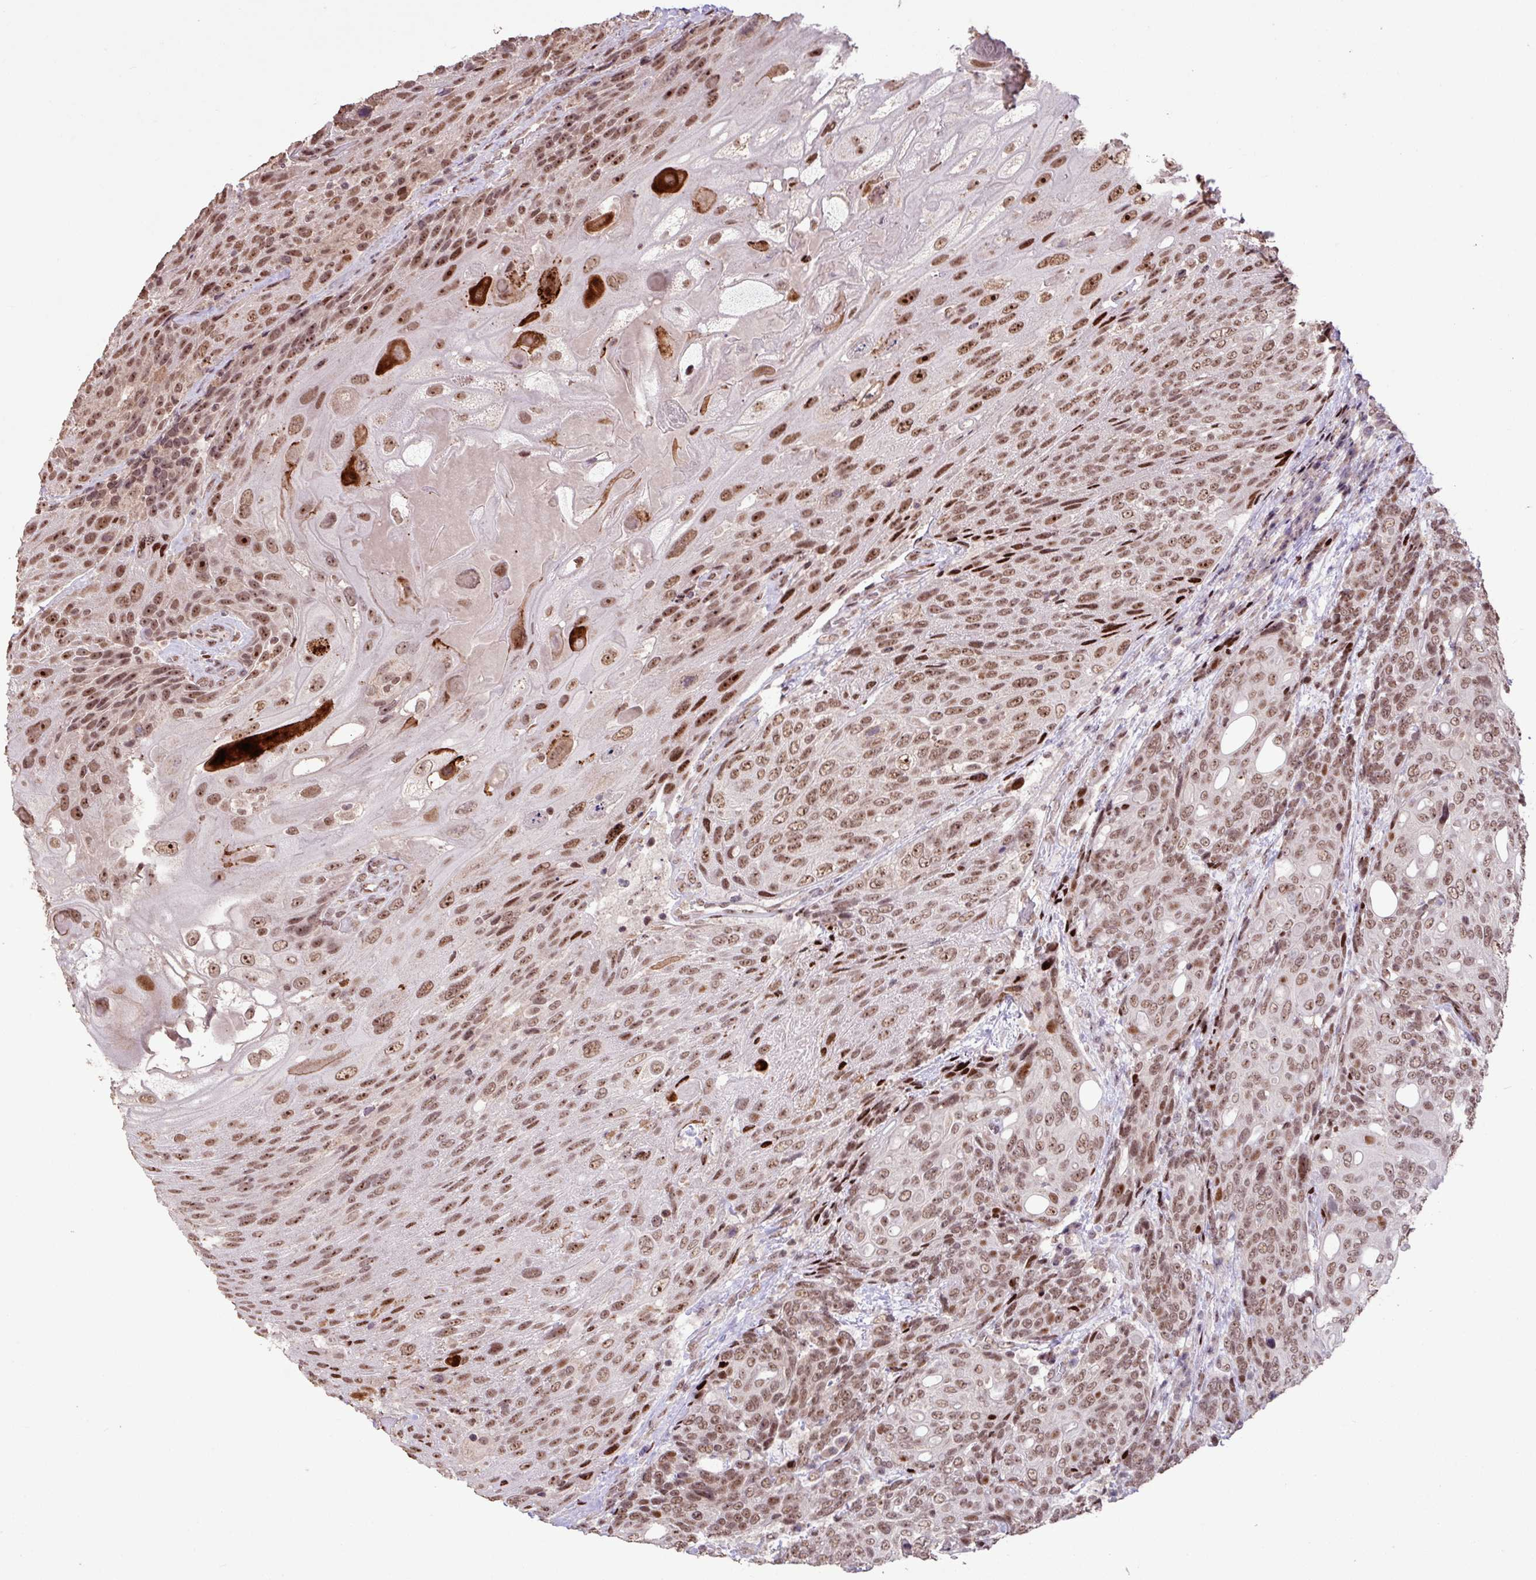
{"staining": {"intensity": "moderate", "quantity": ">75%", "location": "nuclear"}, "tissue": "urothelial cancer", "cell_type": "Tumor cells", "image_type": "cancer", "snomed": [{"axis": "morphology", "description": "Urothelial carcinoma, High grade"}, {"axis": "topography", "description": "Urinary bladder"}], "caption": "Immunohistochemical staining of high-grade urothelial carcinoma exhibits medium levels of moderate nuclear expression in approximately >75% of tumor cells.", "gene": "ZNF709", "patient": {"sex": "female", "age": 70}}